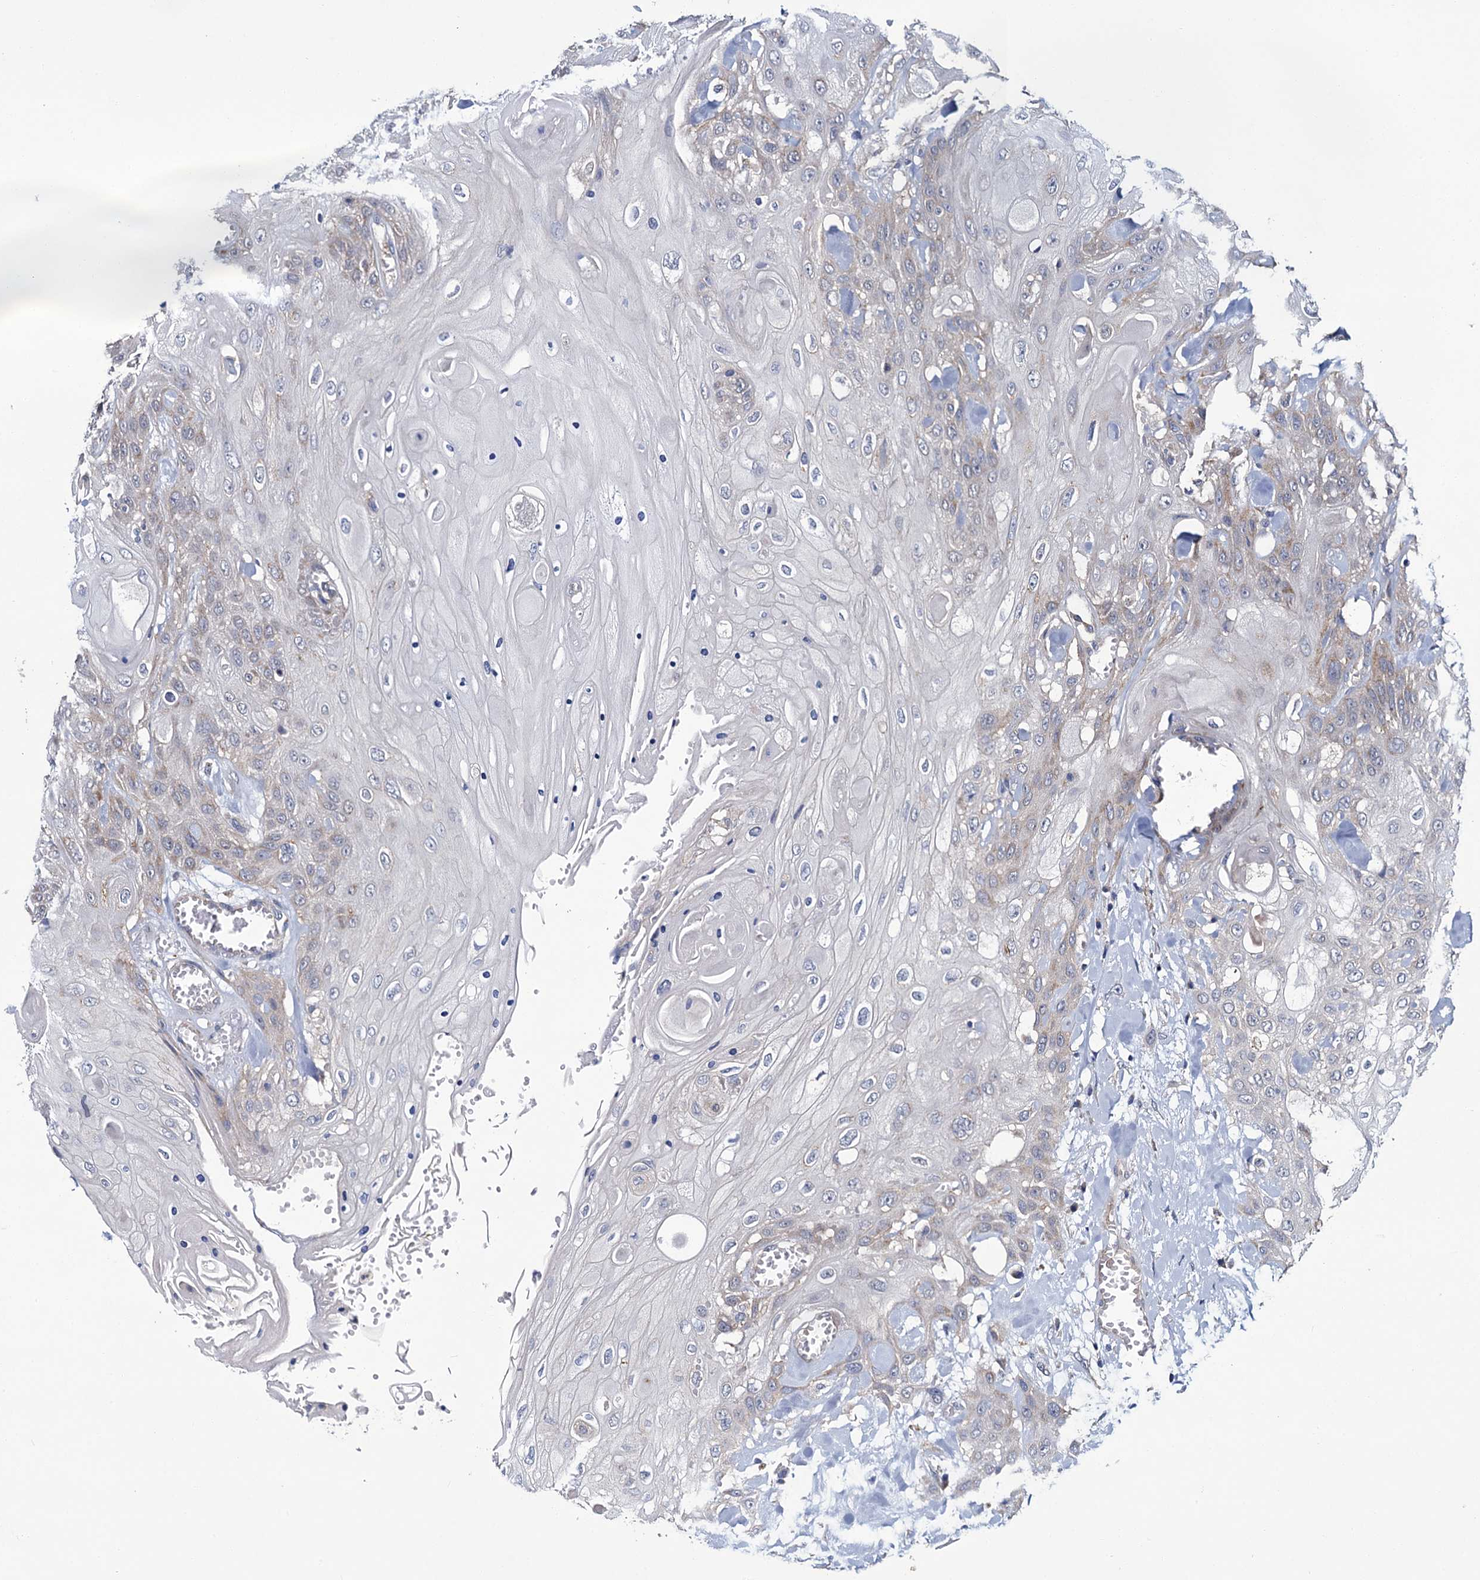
{"staining": {"intensity": "weak", "quantity": "<25%", "location": "cytoplasmic/membranous"}, "tissue": "head and neck cancer", "cell_type": "Tumor cells", "image_type": "cancer", "snomed": [{"axis": "morphology", "description": "Squamous cell carcinoma, NOS"}, {"axis": "topography", "description": "Head-Neck"}], "caption": "Head and neck squamous cell carcinoma stained for a protein using immunohistochemistry (IHC) displays no expression tumor cells.", "gene": "CEP295", "patient": {"sex": "female", "age": 43}}